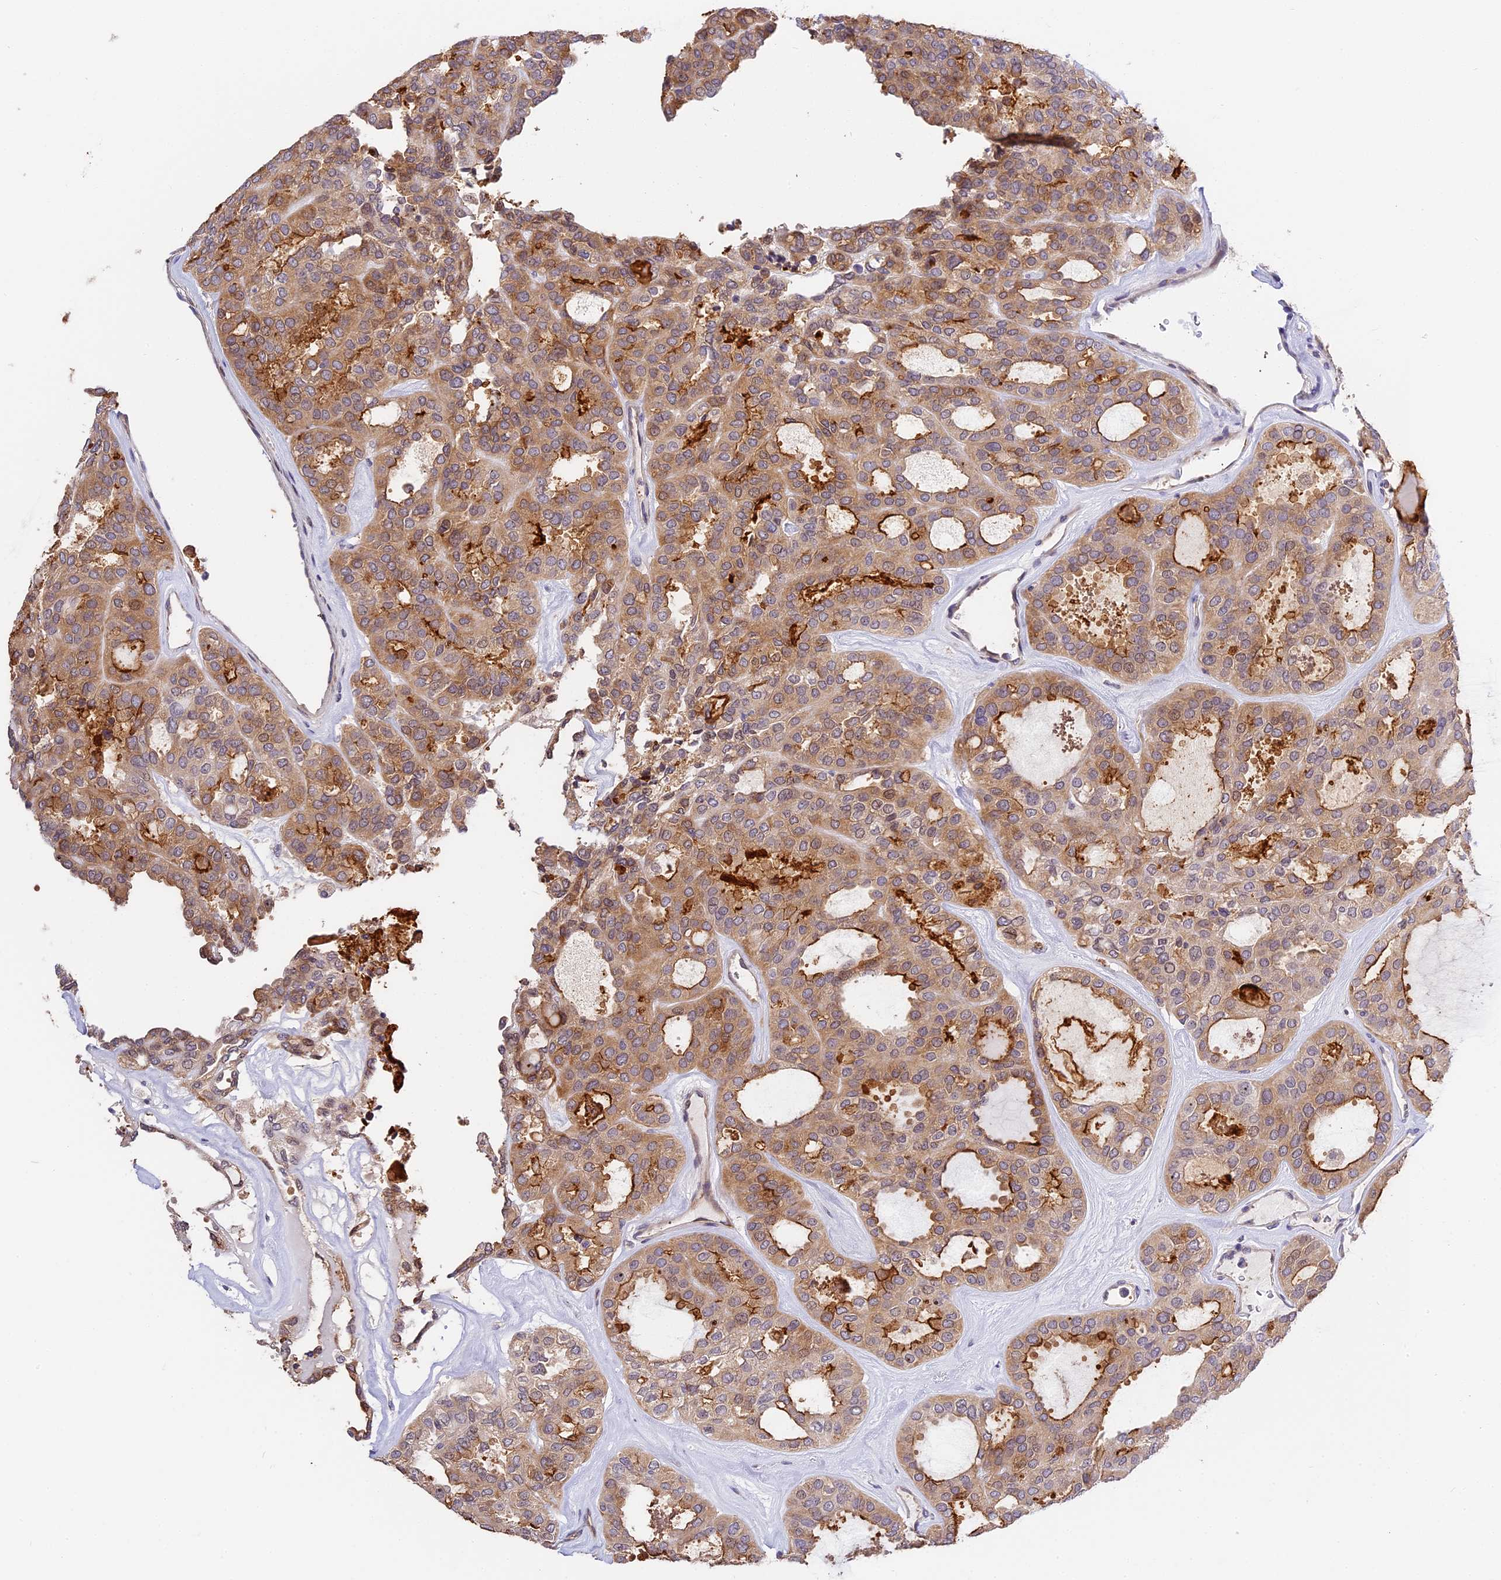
{"staining": {"intensity": "moderate", "quantity": ">75%", "location": "cytoplasmic/membranous"}, "tissue": "thyroid cancer", "cell_type": "Tumor cells", "image_type": "cancer", "snomed": [{"axis": "morphology", "description": "Follicular adenoma carcinoma, NOS"}, {"axis": "topography", "description": "Thyroid gland"}], "caption": "The histopathology image displays immunohistochemical staining of thyroid cancer (follicular adenoma carcinoma). There is moderate cytoplasmic/membranous staining is seen in approximately >75% of tumor cells.", "gene": "BSCL2", "patient": {"sex": "male", "age": 75}}